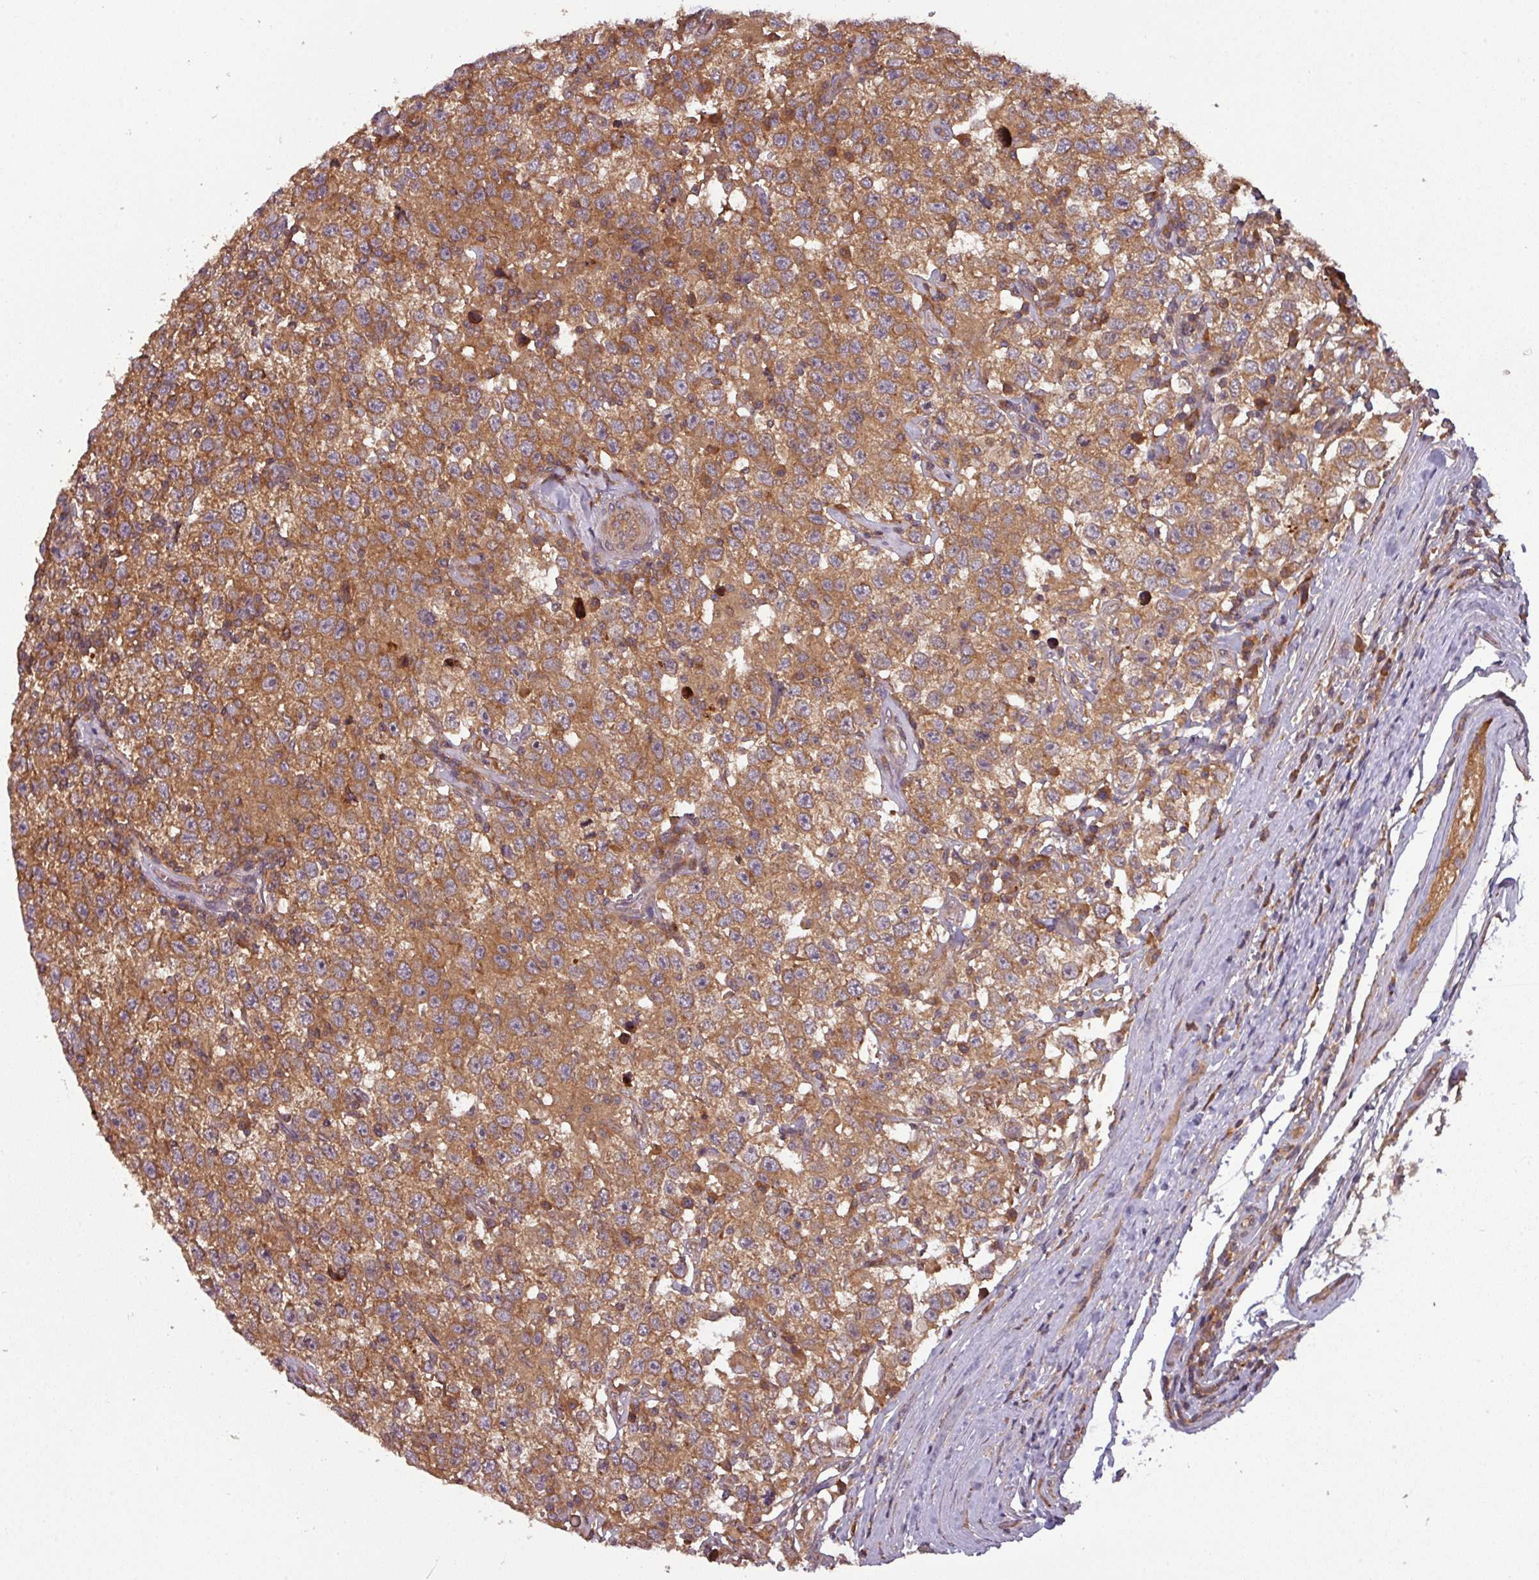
{"staining": {"intensity": "moderate", "quantity": ">75%", "location": "cytoplasmic/membranous"}, "tissue": "testis cancer", "cell_type": "Tumor cells", "image_type": "cancer", "snomed": [{"axis": "morphology", "description": "Seminoma, NOS"}, {"axis": "topography", "description": "Testis"}], "caption": "The immunohistochemical stain shows moderate cytoplasmic/membranous staining in tumor cells of testis cancer (seminoma) tissue.", "gene": "GSKIP", "patient": {"sex": "male", "age": 41}}